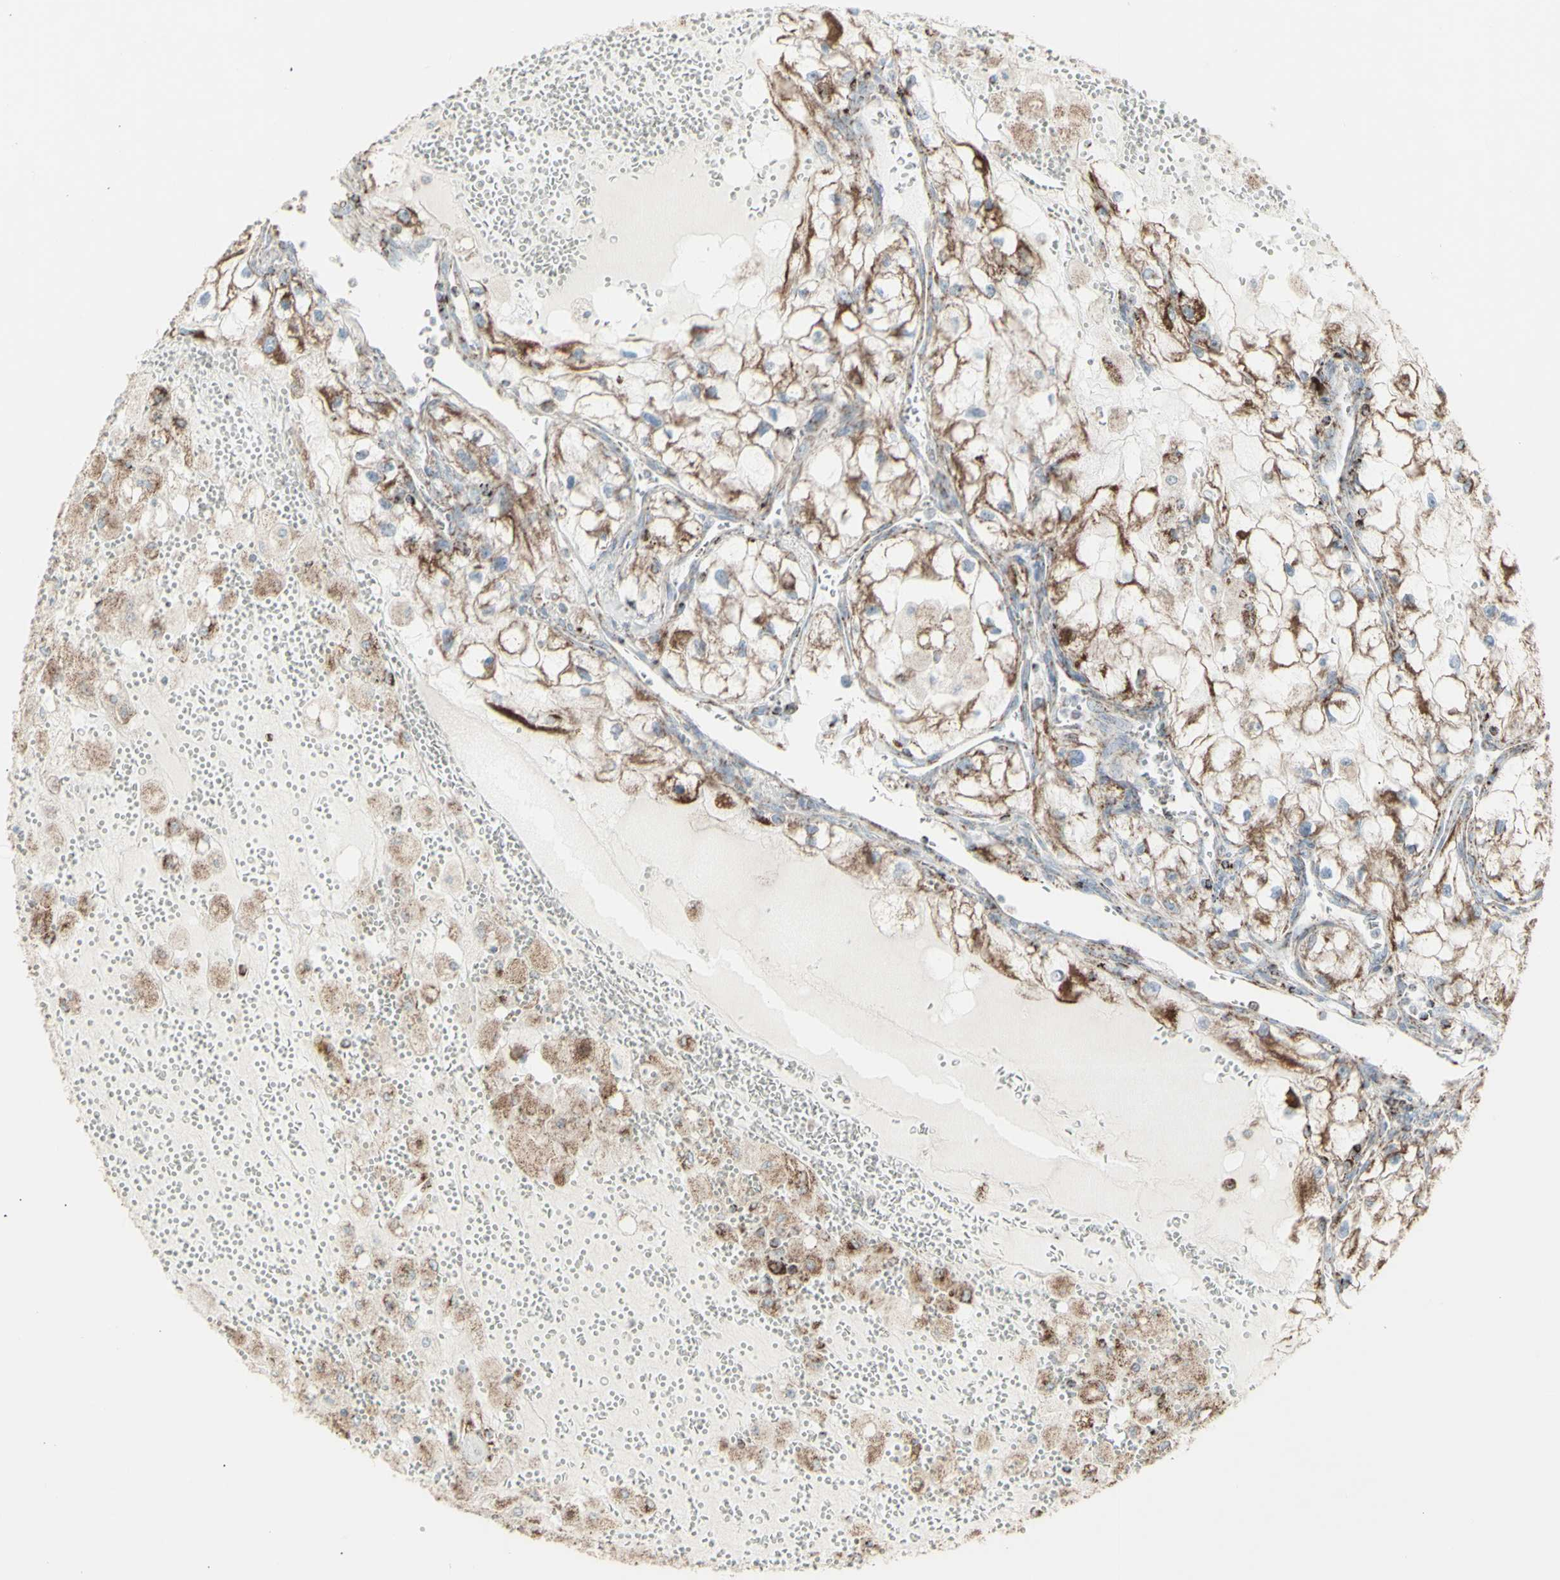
{"staining": {"intensity": "moderate", "quantity": ">75%", "location": "cytoplasmic/membranous"}, "tissue": "renal cancer", "cell_type": "Tumor cells", "image_type": "cancer", "snomed": [{"axis": "morphology", "description": "Adenocarcinoma, NOS"}, {"axis": "topography", "description": "Kidney"}], "caption": "Adenocarcinoma (renal) stained for a protein shows moderate cytoplasmic/membranous positivity in tumor cells.", "gene": "PLGRKT", "patient": {"sex": "female", "age": 70}}